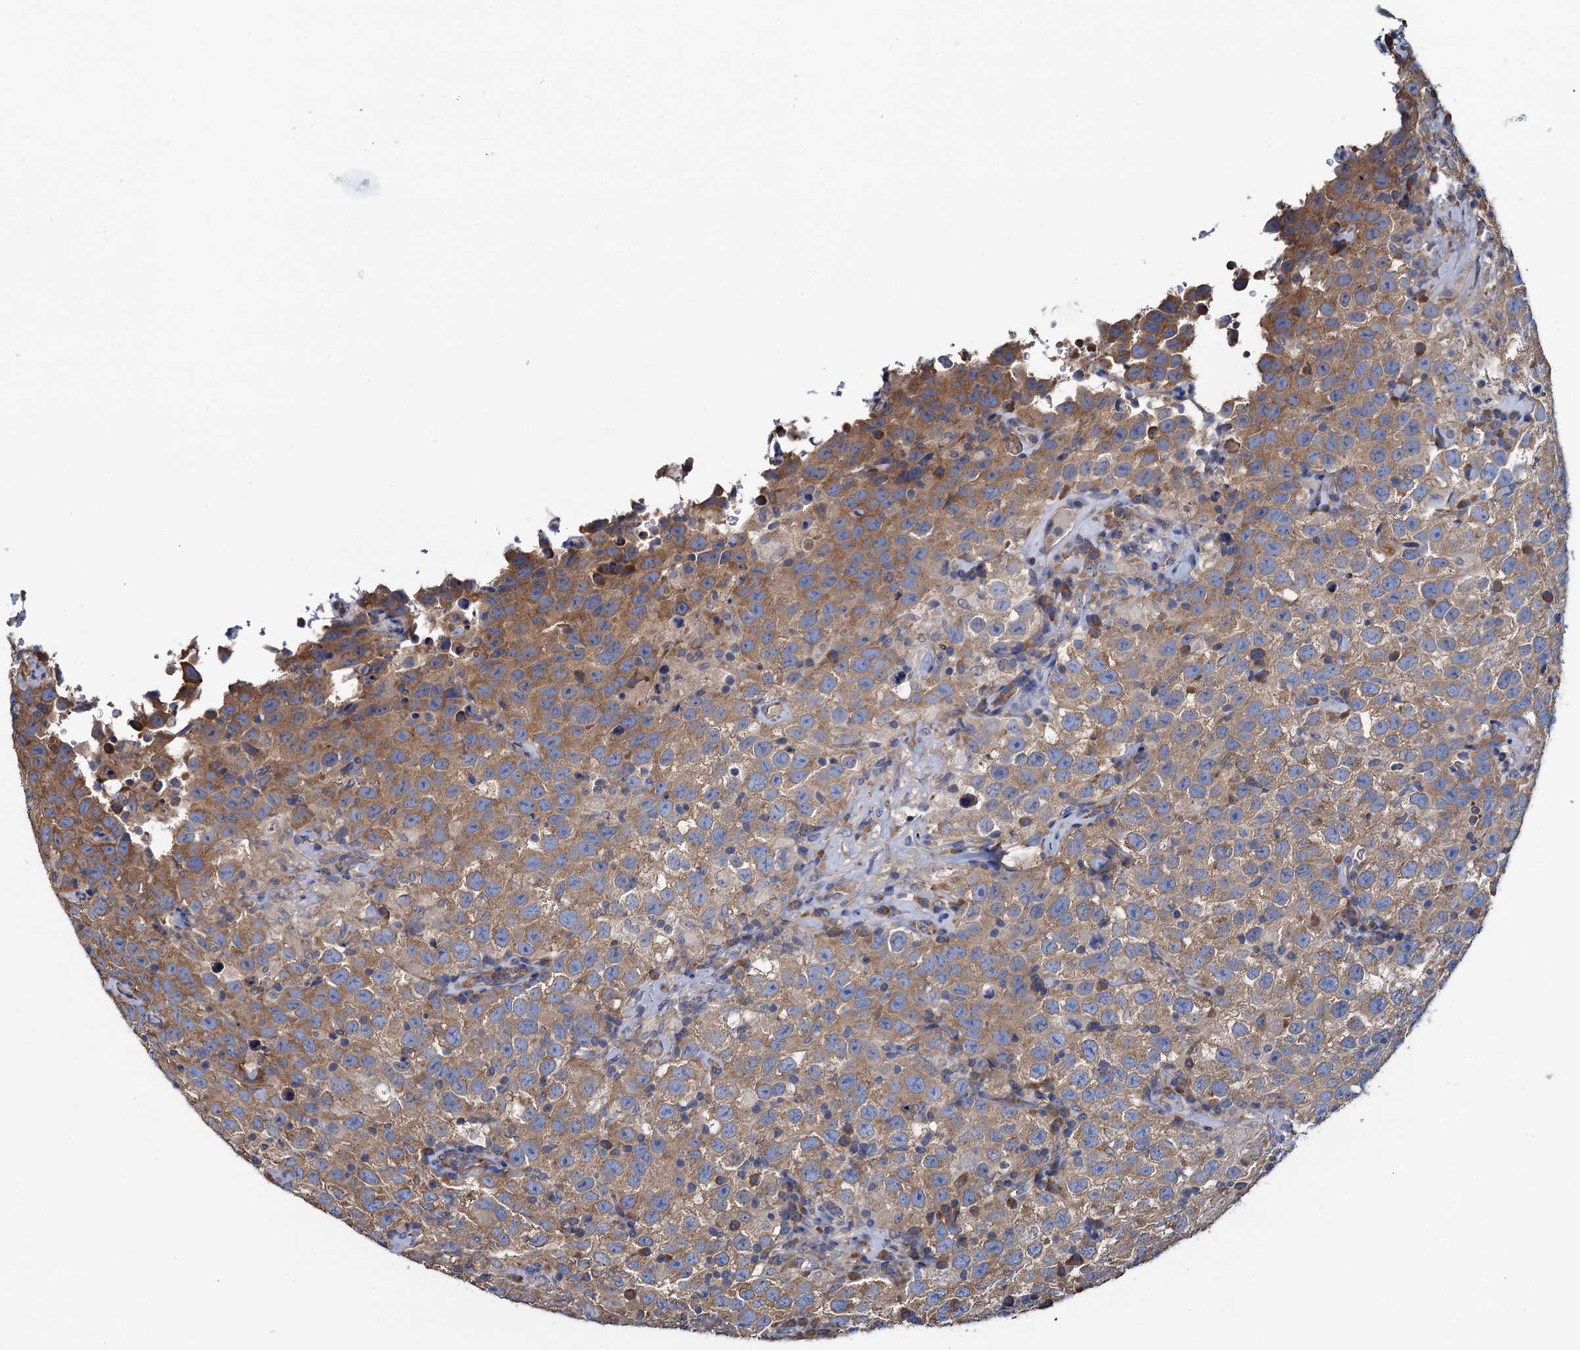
{"staining": {"intensity": "moderate", "quantity": ">75%", "location": "cytoplasmic/membranous"}, "tissue": "testis cancer", "cell_type": "Tumor cells", "image_type": "cancer", "snomed": [{"axis": "morphology", "description": "Seminoma, NOS"}, {"axis": "topography", "description": "Testis"}], "caption": "Tumor cells exhibit medium levels of moderate cytoplasmic/membranous staining in approximately >75% of cells in seminoma (testis). (Stains: DAB in brown, nuclei in blue, Microscopy: brightfield microscopy at high magnification).", "gene": "ADCY9", "patient": {"sex": "male", "age": 41}}